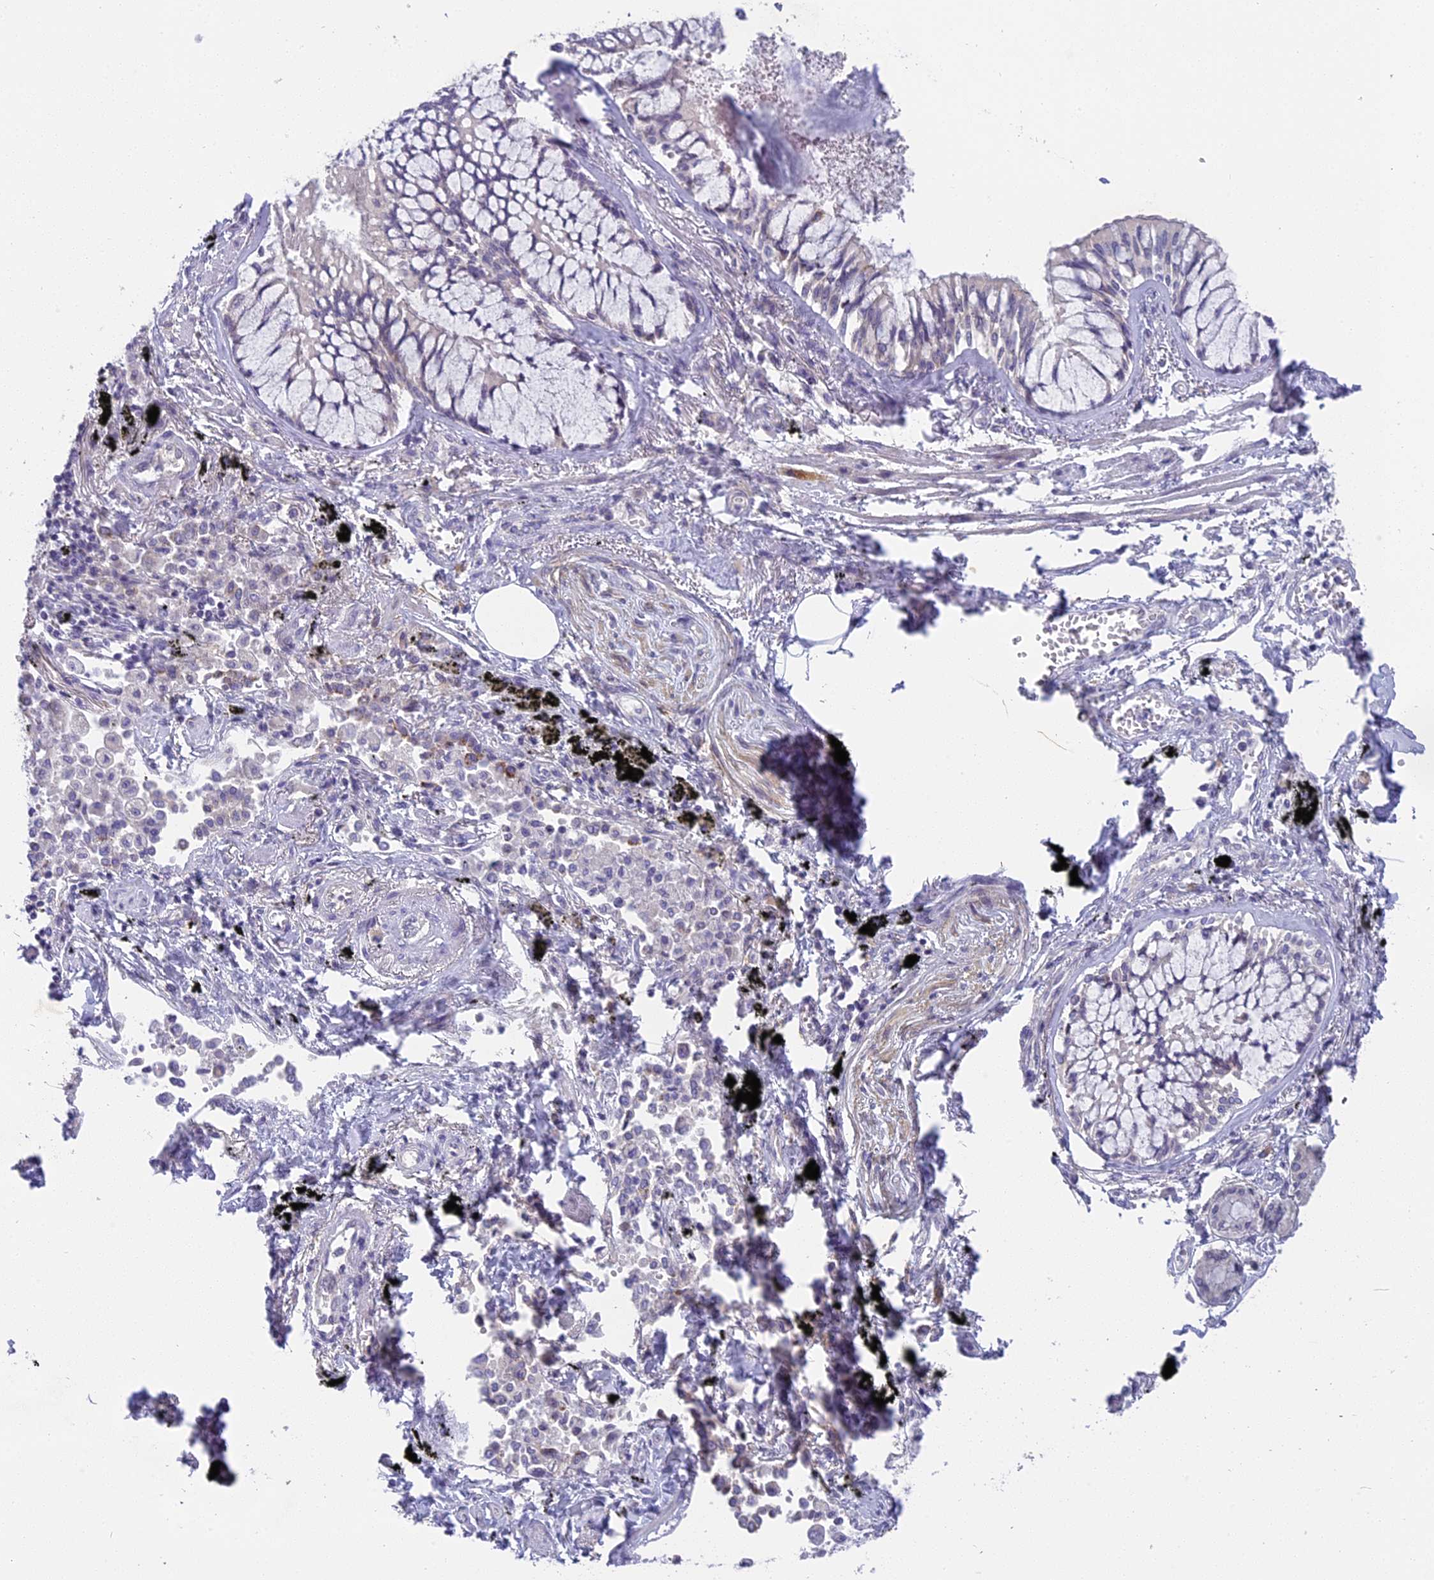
{"staining": {"intensity": "negative", "quantity": "none", "location": "none"}, "tissue": "lung cancer", "cell_type": "Tumor cells", "image_type": "cancer", "snomed": [{"axis": "morphology", "description": "Adenocarcinoma, NOS"}, {"axis": "topography", "description": "Lung"}], "caption": "Immunohistochemical staining of human lung adenocarcinoma reveals no significant positivity in tumor cells.", "gene": "ARHGEF37", "patient": {"sex": "male", "age": 67}}